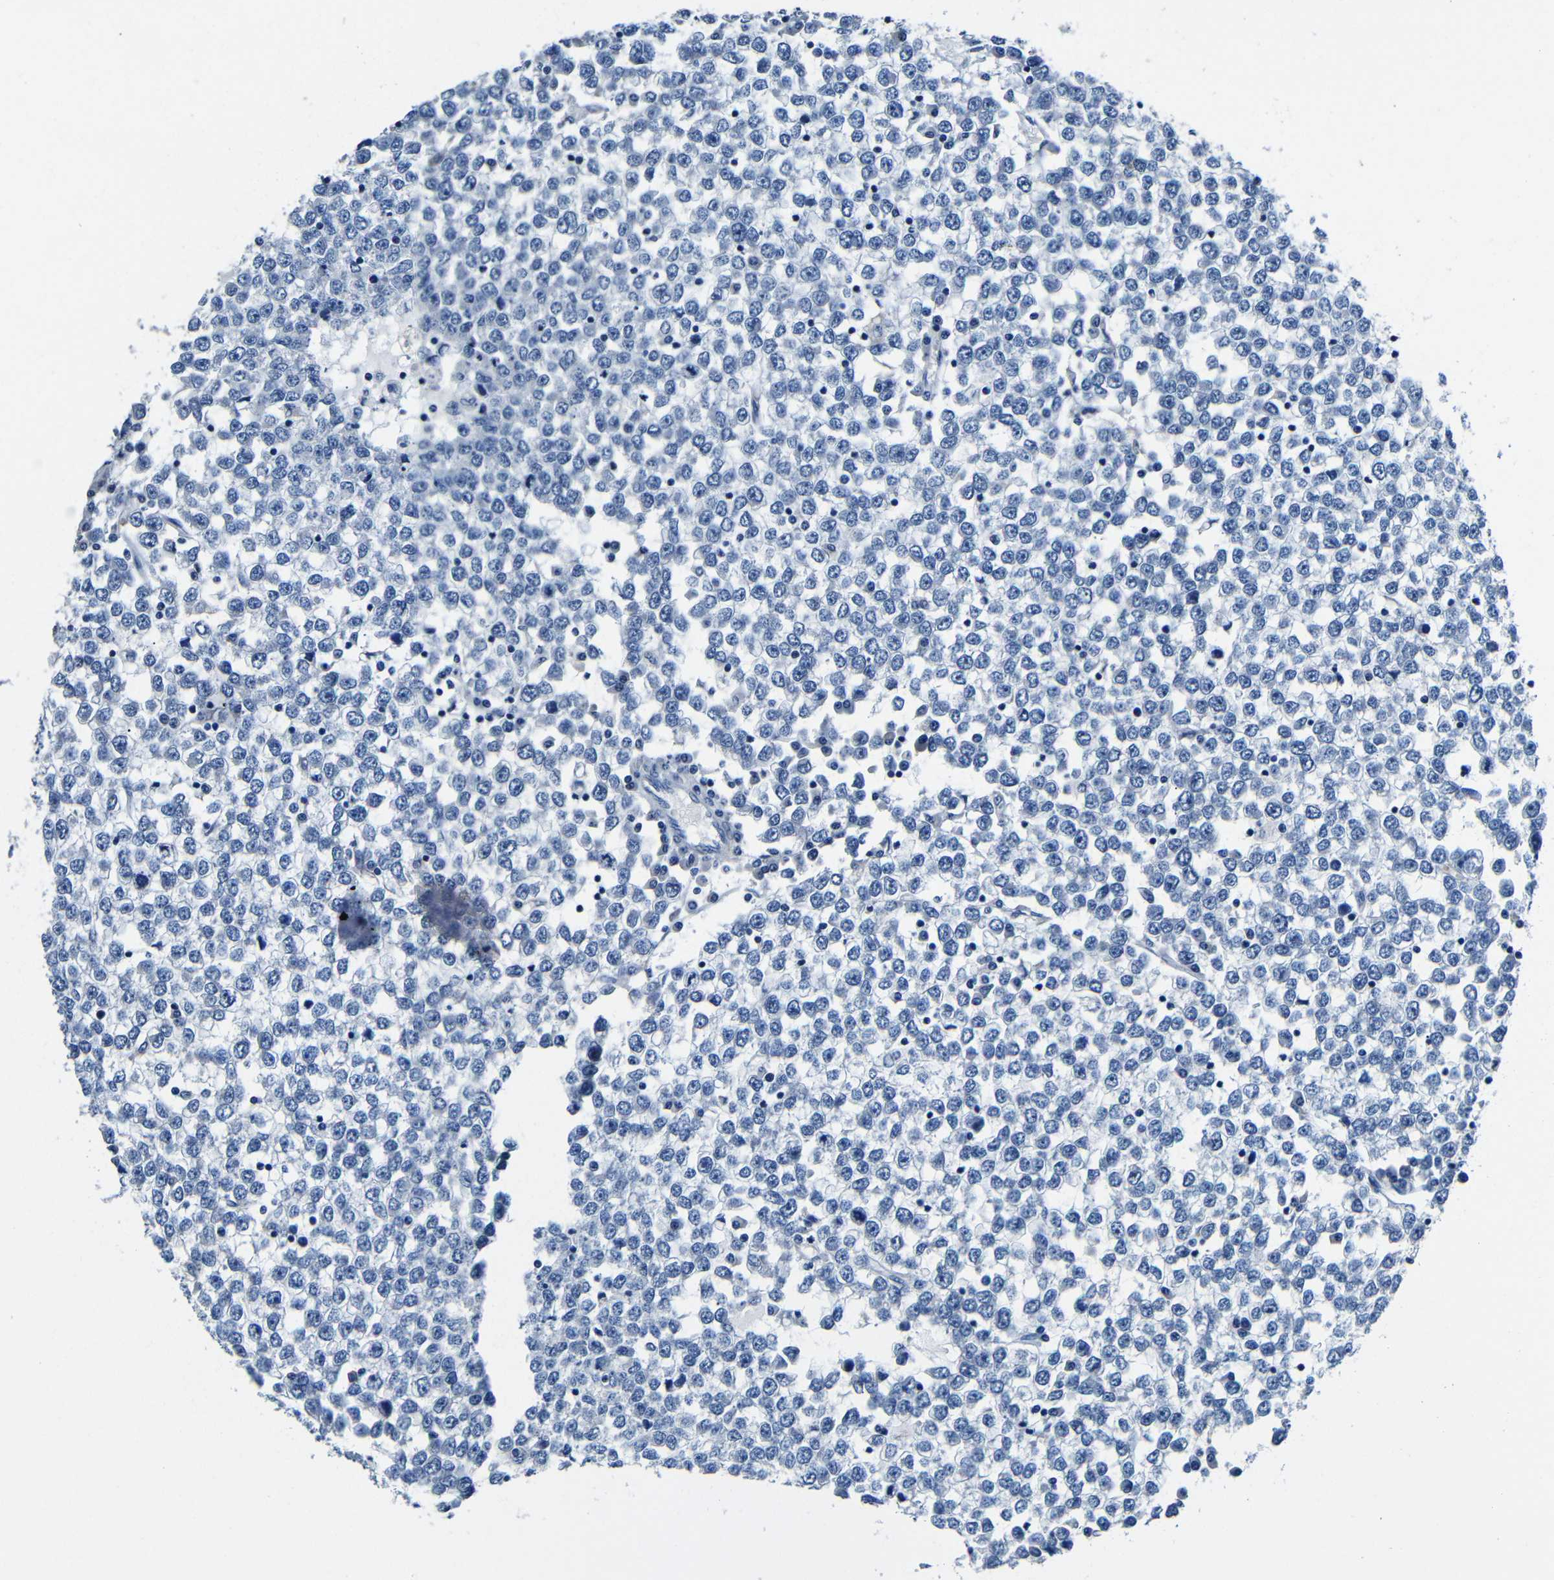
{"staining": {"intensity": "negative", "quantity": "none", "location": "none"}, "tissue": "testis cancer", "cell_type": "Tumor cells", "image_type": "cancer", "snomed": [{"axis": "morphology", "description": "Seminoma, NOS"}, {"axis": "topography", "description": "Testis"}], "caption": "An immunohistochemistry (IHC) image of testis cancer (seminoma) is shown. There is no staining in tumor cells of testis cancer (seminoma).", "gene": "TNFAIP1", "patient": {"sex": "male", "age": 65}}